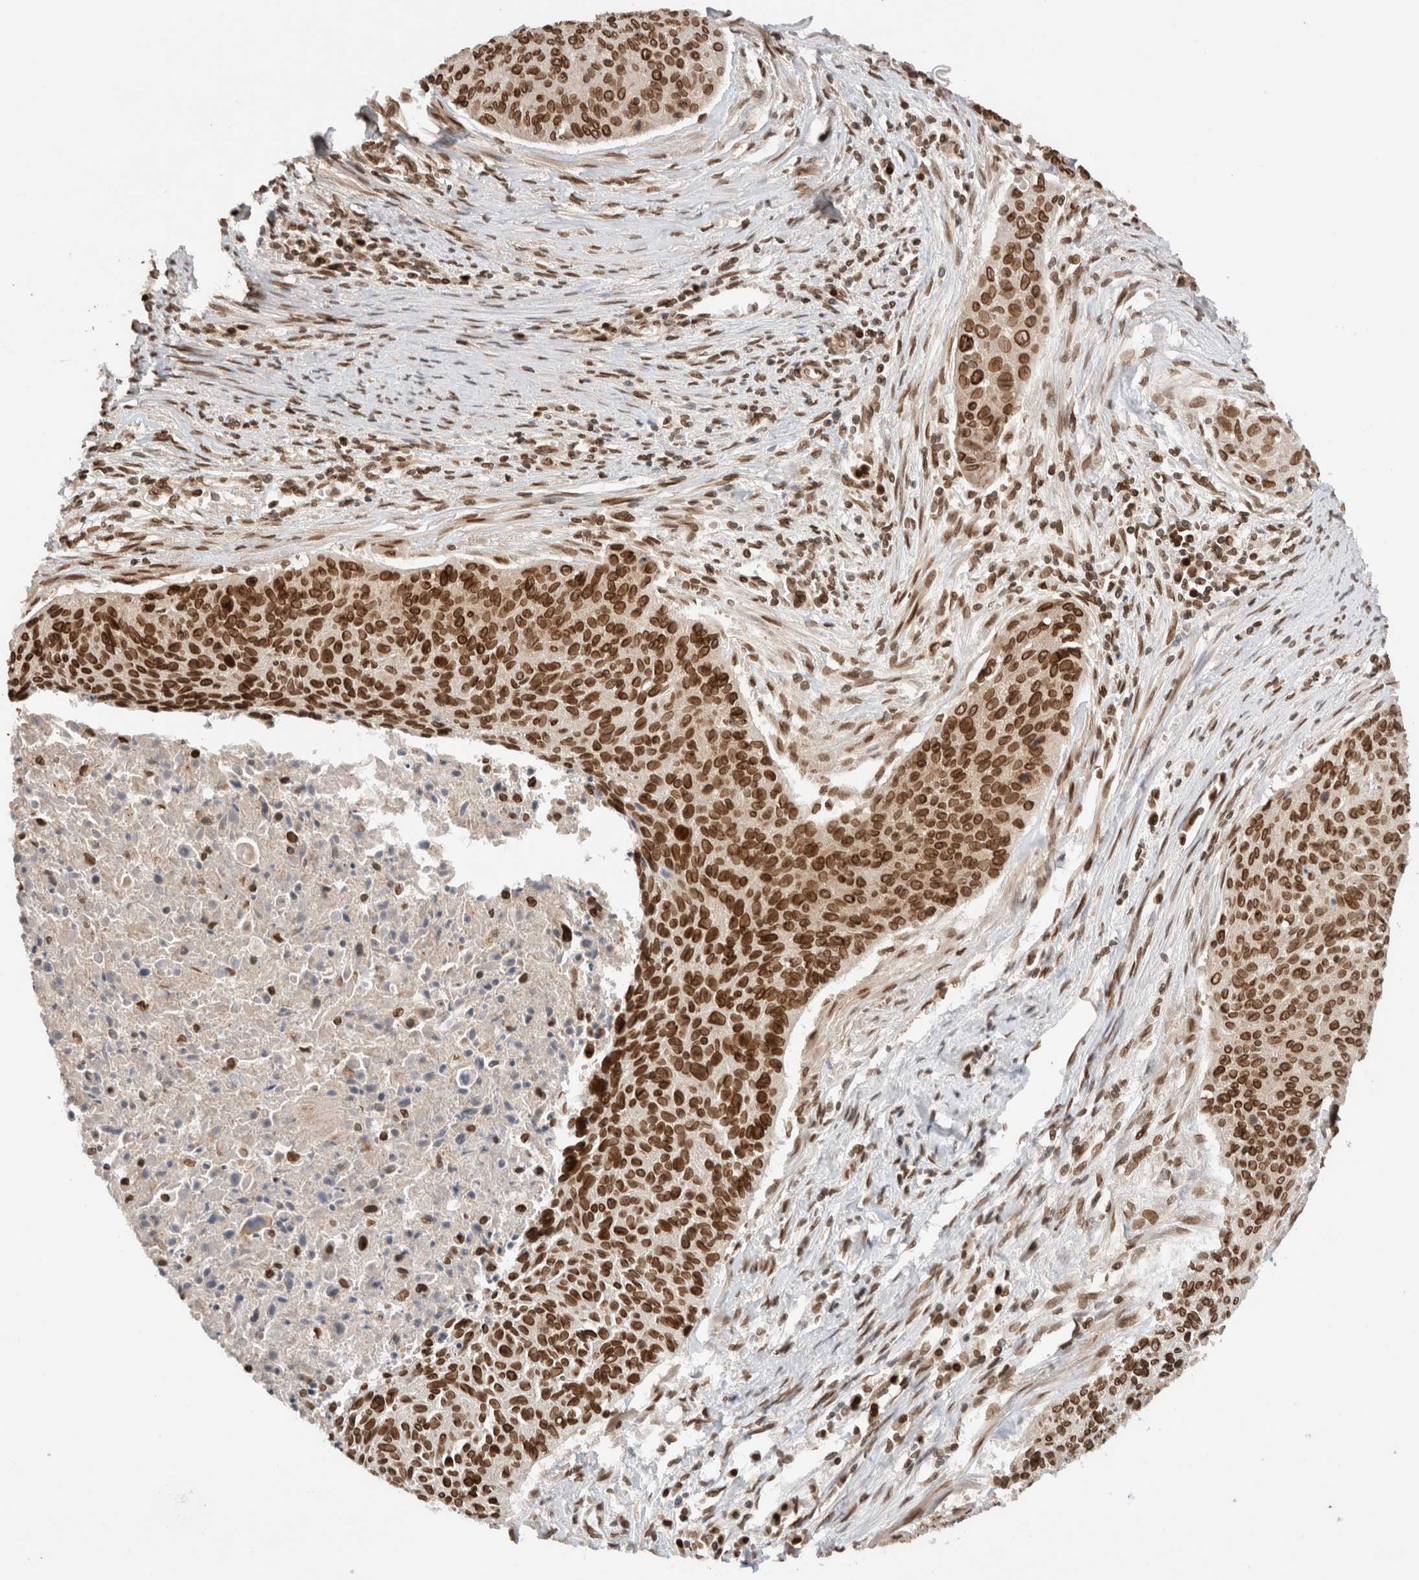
{"staining": {"intensity": "strong", "quantity": ">75%", "location": "nuclear"}, "tissue": "cervical cancer", "cell_type": "Tumor cells", "image_type": "cancer", "snomed": [{"axis": "morphology", "description": "Squamous cell carcinoma, NOS"}, {"axis": "topography", "description": "Cervix"}], "caption": "Tumor cells exhibit strong nuclear staining in approximately >75% of cells in cervical squamous cell carcinoma.", "gene": "TPR", "patient": {"sex": "female", "age": 55}}